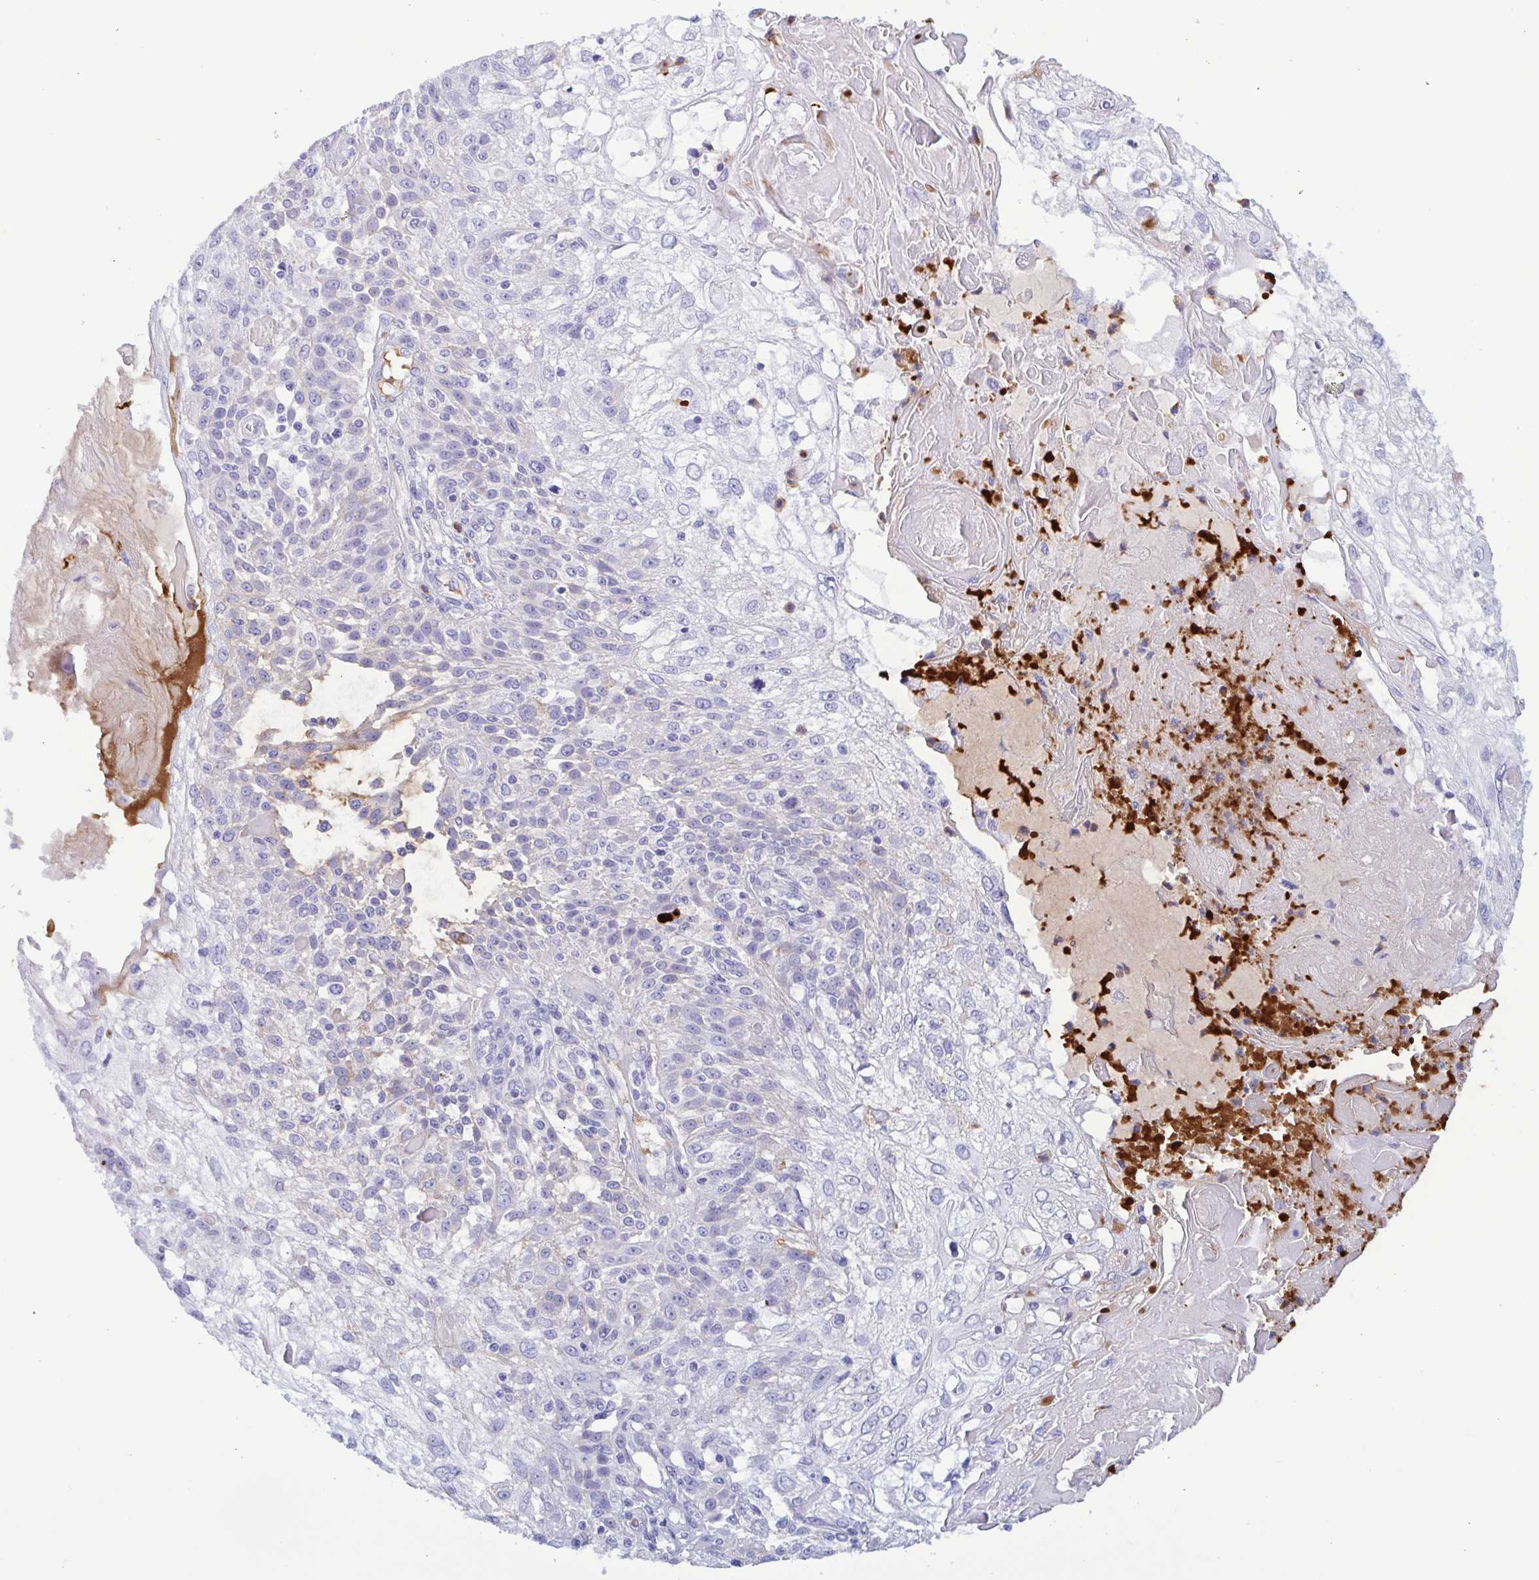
{"staining": {"intensity": "negative", "quantity": "none", "location": "none"}, "tissue": "skin cancer", "cell_type": "Tumor cells", "image_type": "cancer", "snomed": [{"axis": "morphology", "description": "Normal tissue, NOS"}, {"axis": "morphology", "description": "Squamous cell carcinoma, NOS"}, {"axis": "topography", "description": "Skin"}], "caption": "Tumor cells show no significant expression in squamous cell carcinoma (skin).", "gene": "LTF", "patient": {"sex": "female", "age": 83}}